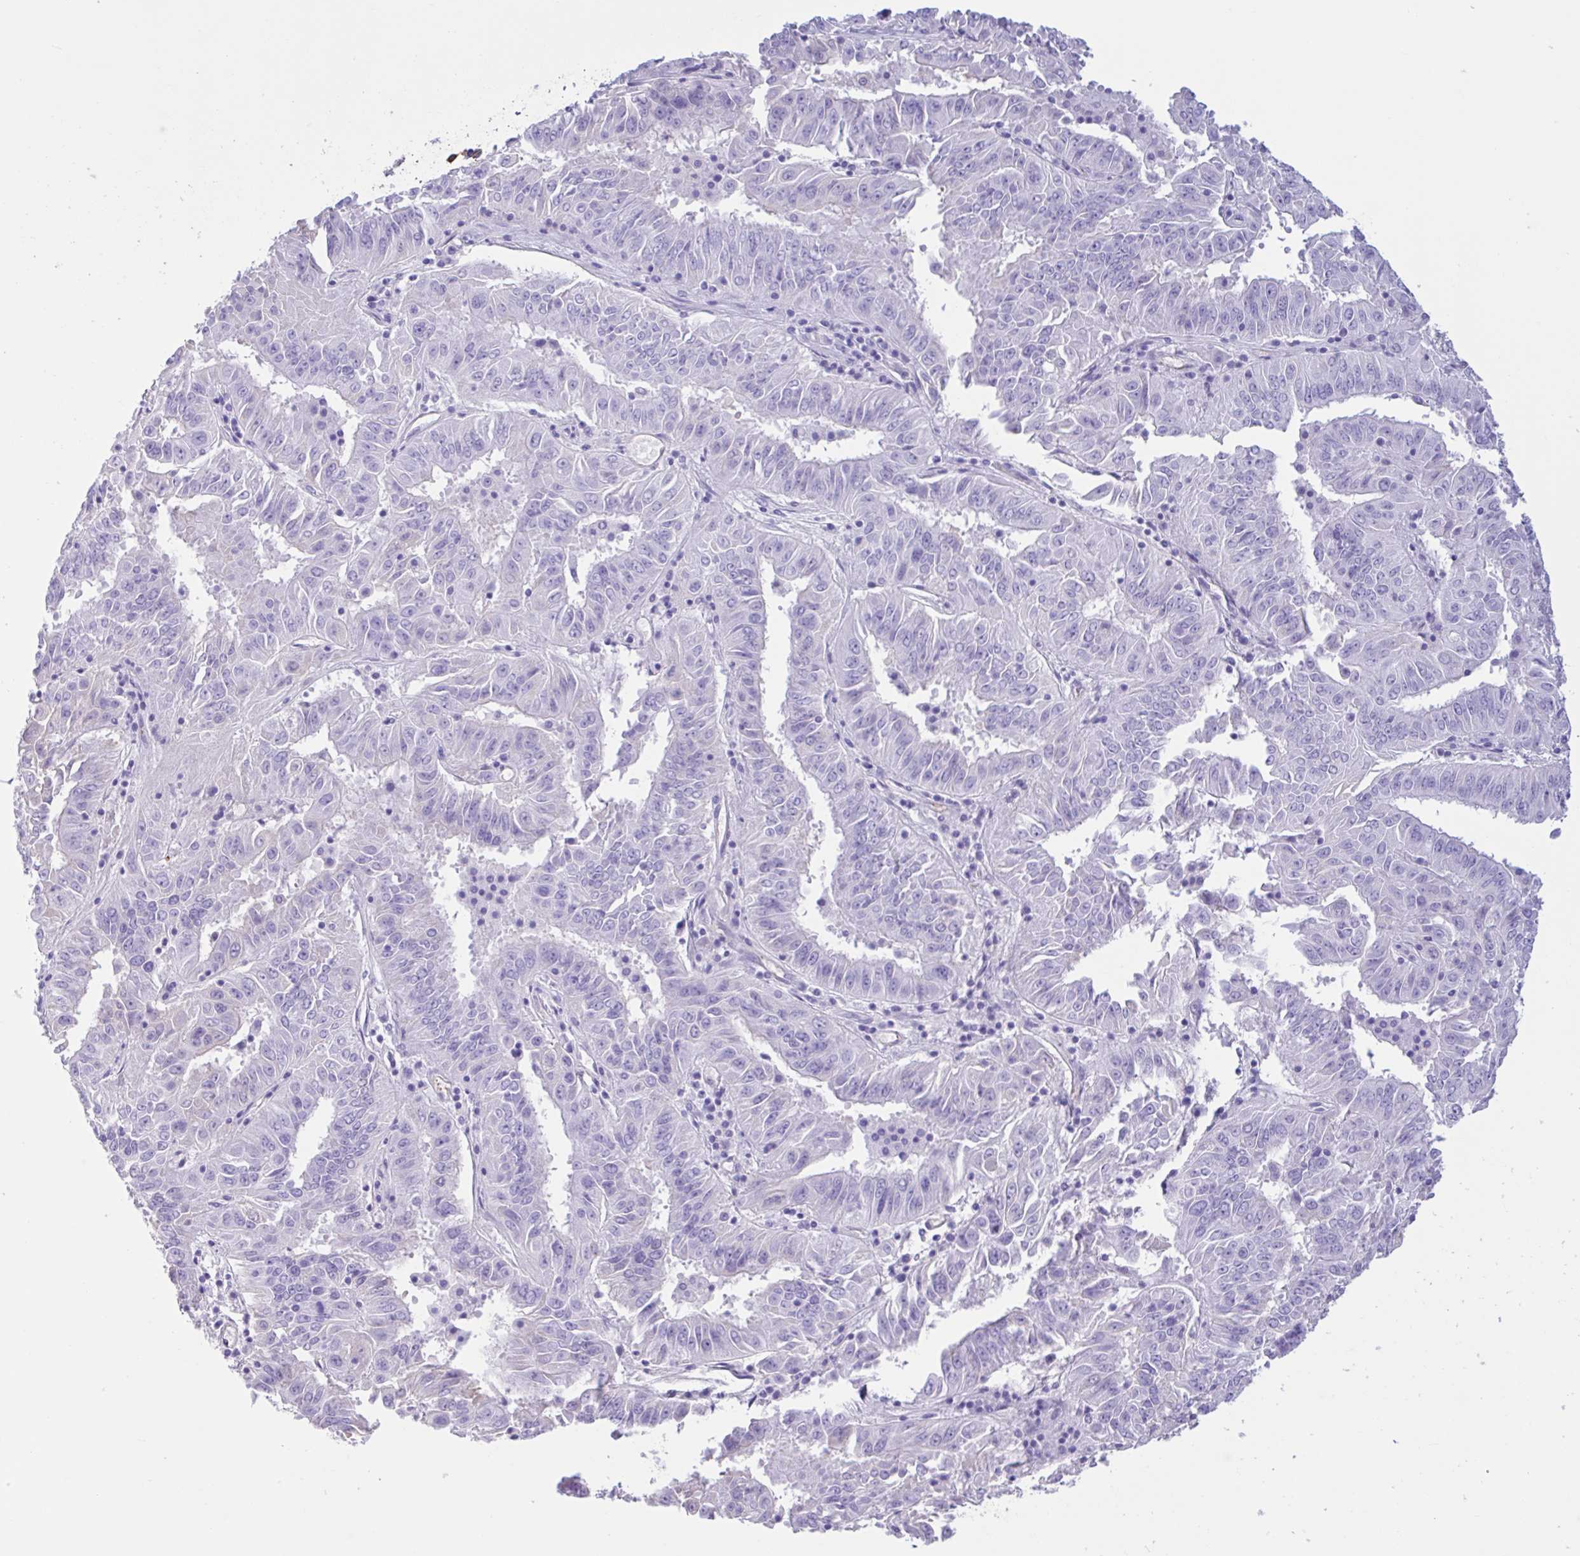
{"staining": {"intensity": "negative", "quantity": "none", "location": "none"}, "tissue": "pancreatic cancer", "cell_type": "Tumor cells", "image_type": "cancer", "snomed": [{"axis": "morphology", "description": "Adenocarcinoma, NOS"}, {"axis": "topography", "description": "Pancreas"}], "caption": "DAB (3,3'-diaminobenzidine) immunohistochemical staining of pancreatic cancer (adenocarcinoma) reveals no significant positivity in tumor cells.", "gene": "LARGE2", "patient": {"sex": "male", "age": 63}}